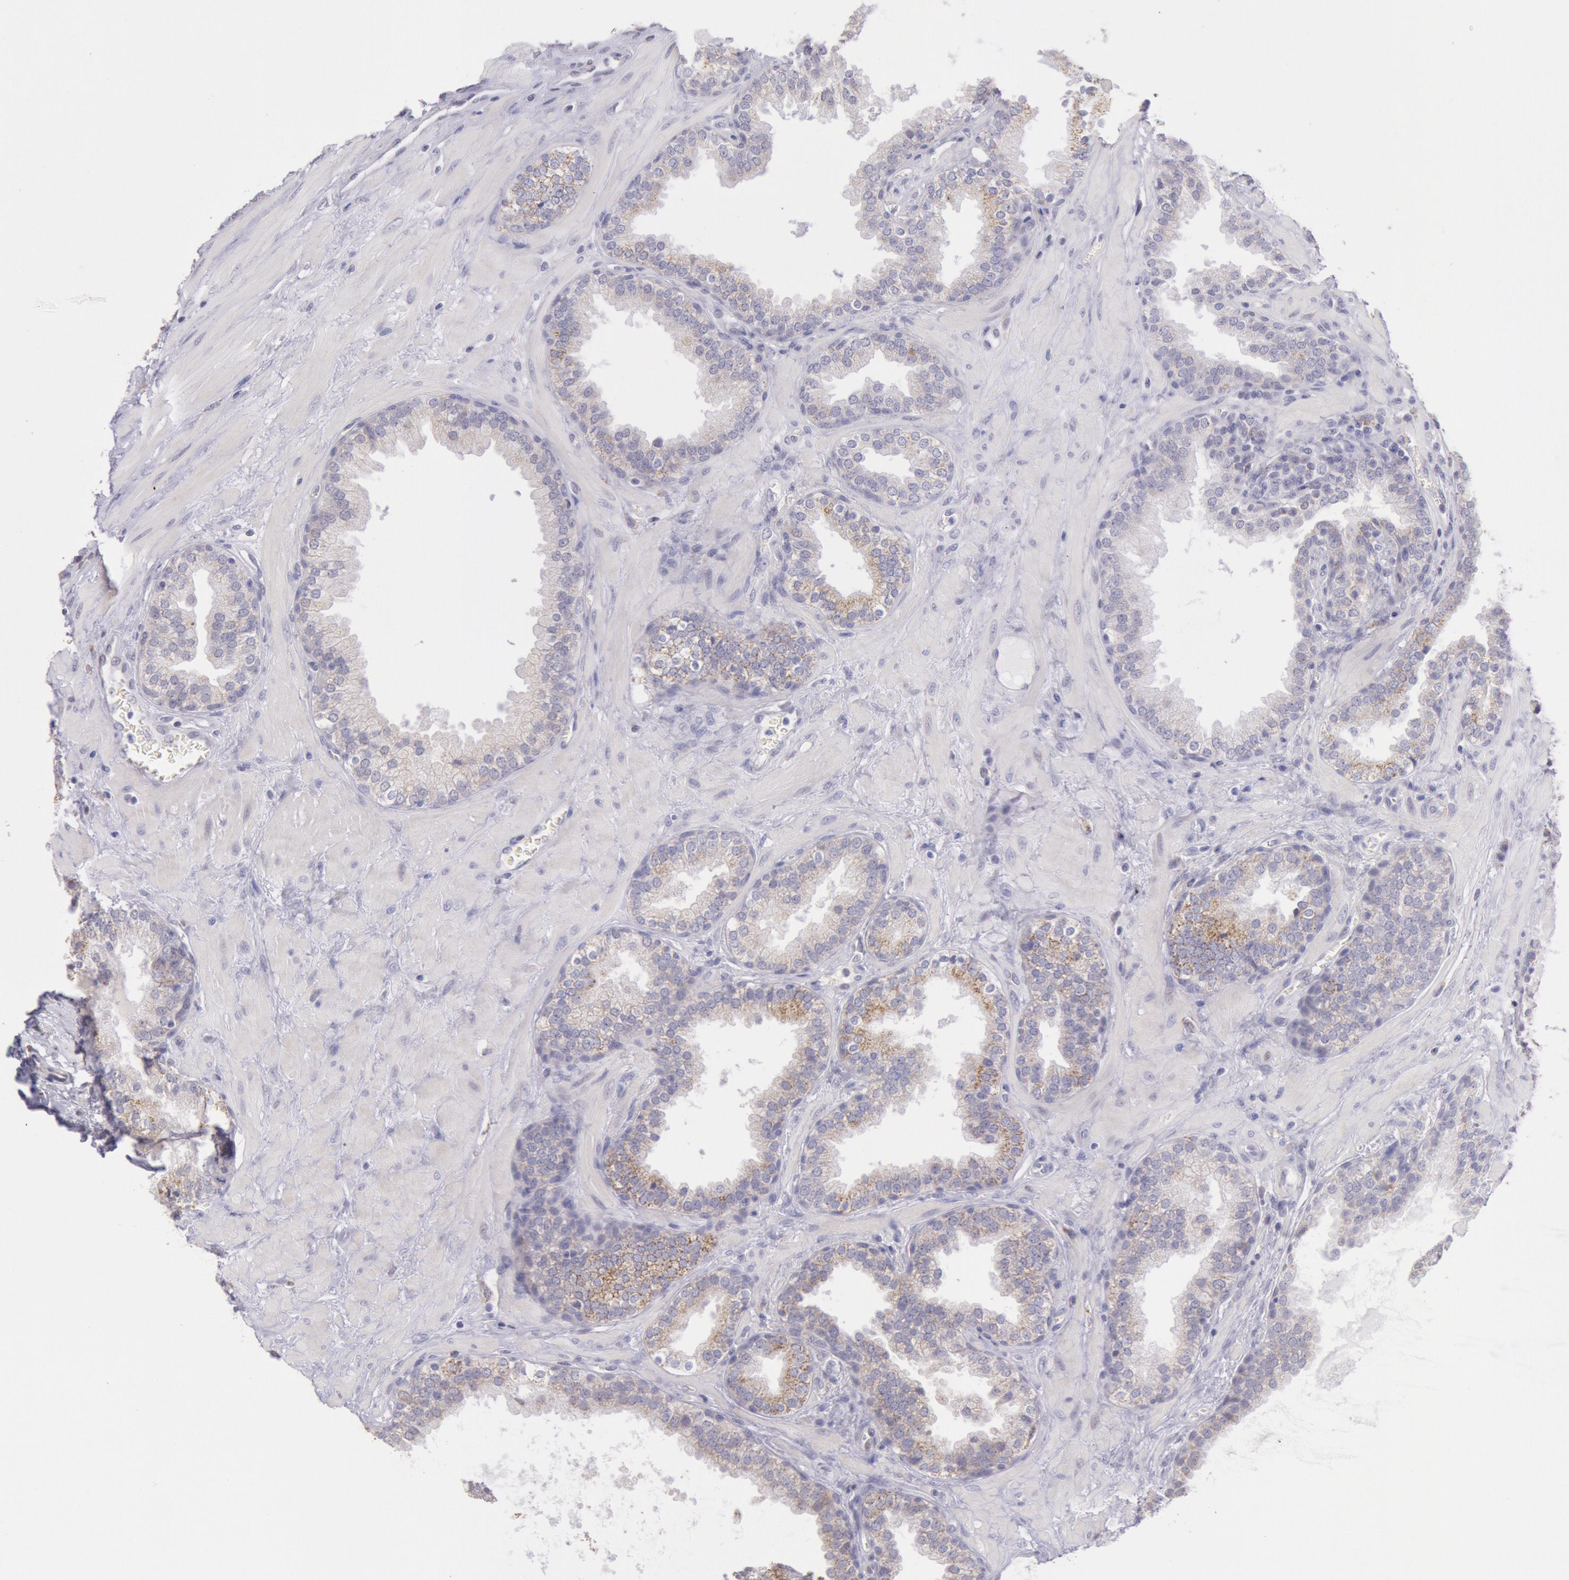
{"staining": {"intensity": "weak", "quantity": "25%-75%", "location": "cytoplasmic/membranous"}, "tissue": "prostate", "cell_type": "Glandular cells", "image_type": "normal", "snomed": [{"axis": "morphology", "description": "Normal tissue, NOS"}, {"axis": "topography", "description": "Prostate"}], "caption": "Prostate stained for a protein demonstrates weak cytoplasmic/membranous positivity in glandular cells. The staining is performed using DAB brown chromogen to label protein expression. The nuclei are counter-stained blue using hematoxylin.", "gene": "FRMD6", "patient": {"sex": "male", "age": 51}}